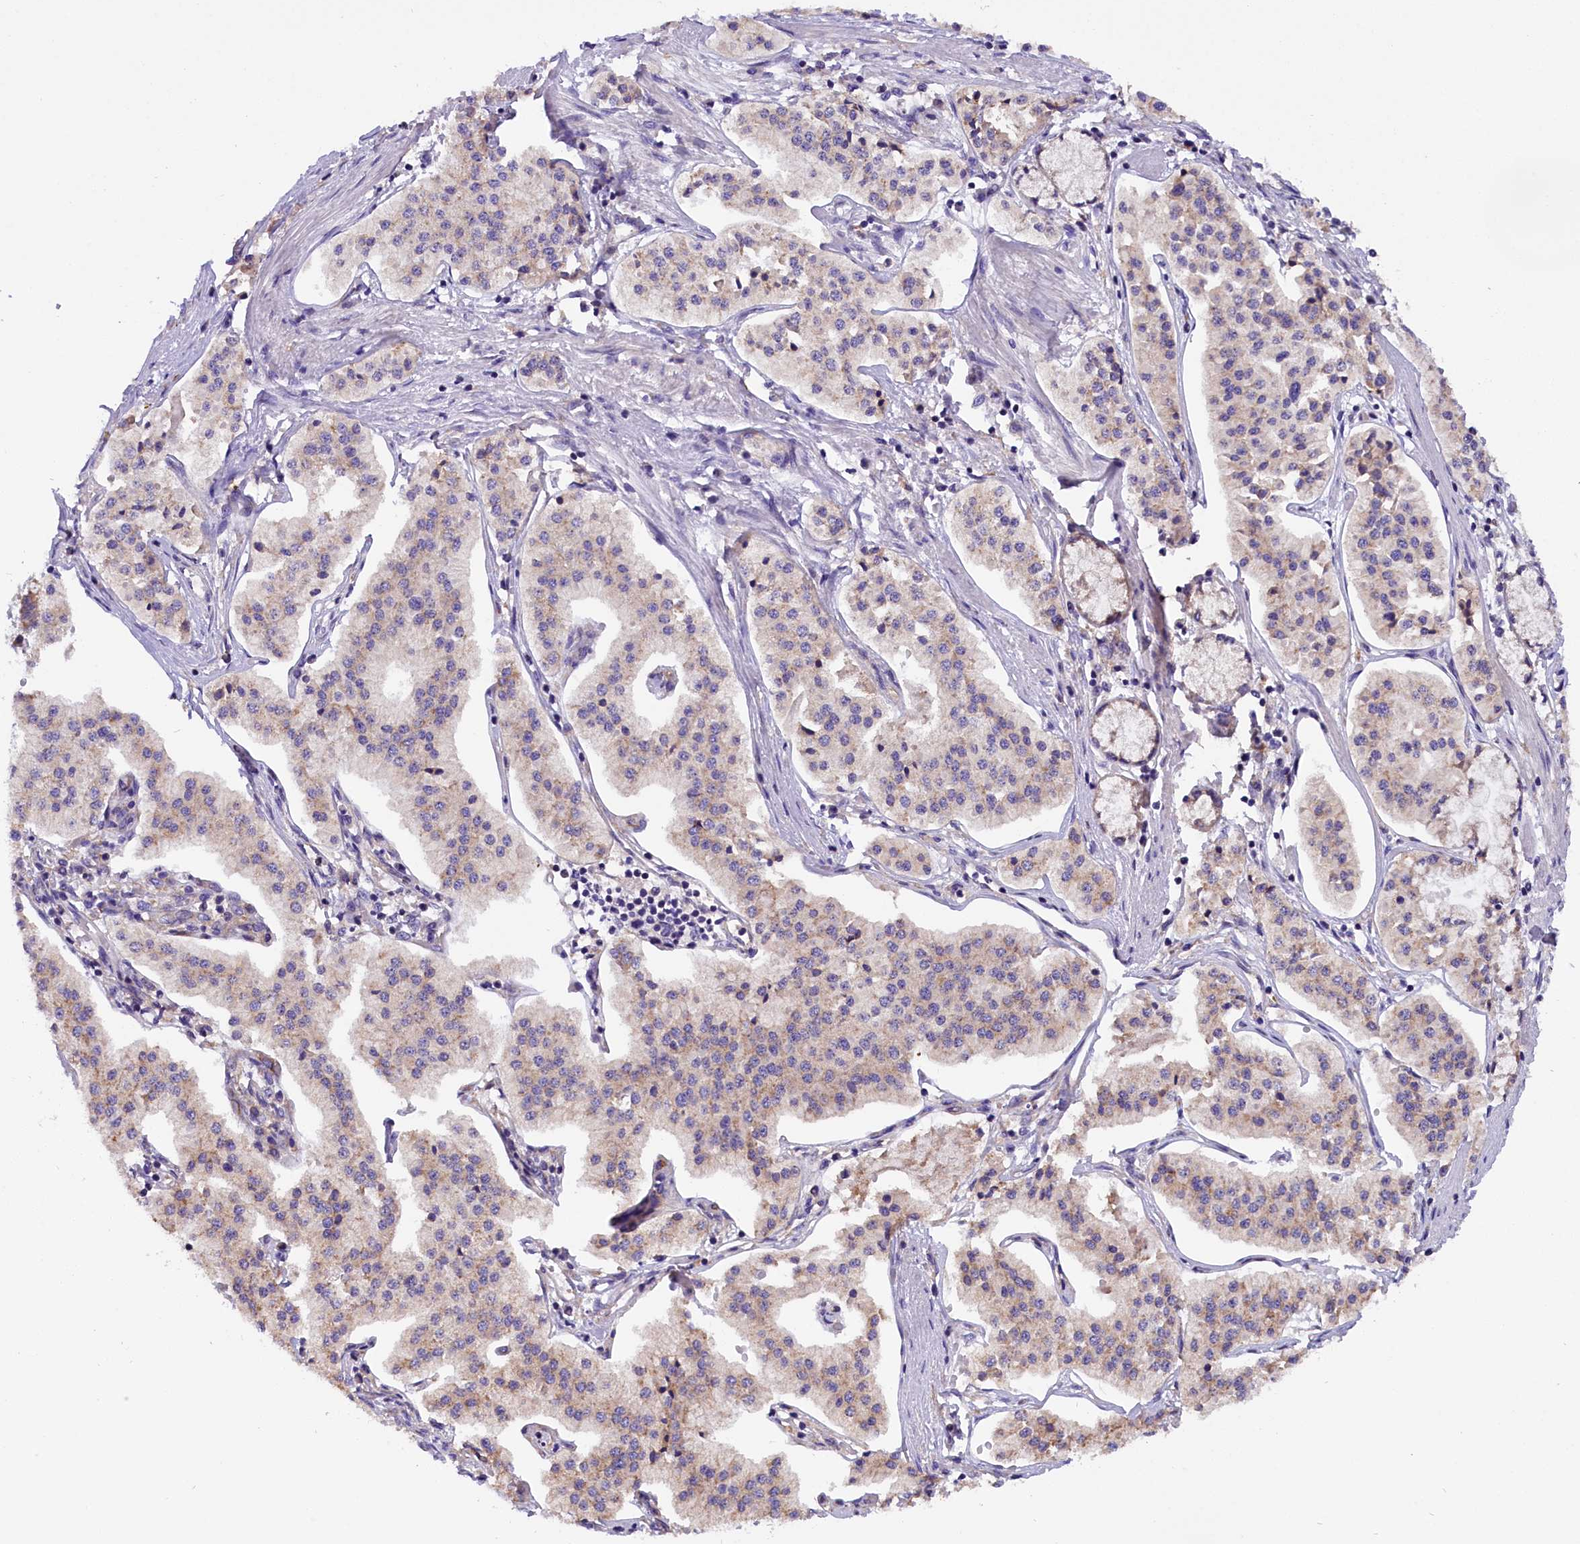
{"staining": {"intensity": "negative", "quantity": "none", "location": "none"}, "tissue": "pancreatic cancer", "cell_type": "Tumor cells", "image_type": "cancer", "snomed": [{"axis": "morphology", "description": "Adenocarcinoma, NOS"}, {"axis": "topography", "description": "Pancreas"}], "caption": "The immunohistochemistry (IHC) photomicrograph has no significant positivity in tumor cells of adenocarcinoma (pancreatic) tissue. (Stains: DAB (3,3'-diaminobenzidine) IHC with hematoxylin counter stain, Microscopy: brightfield microscopy at high magnification).", "gene": "DNAJB9", "patient": {"sex": "female", "age": 50}}